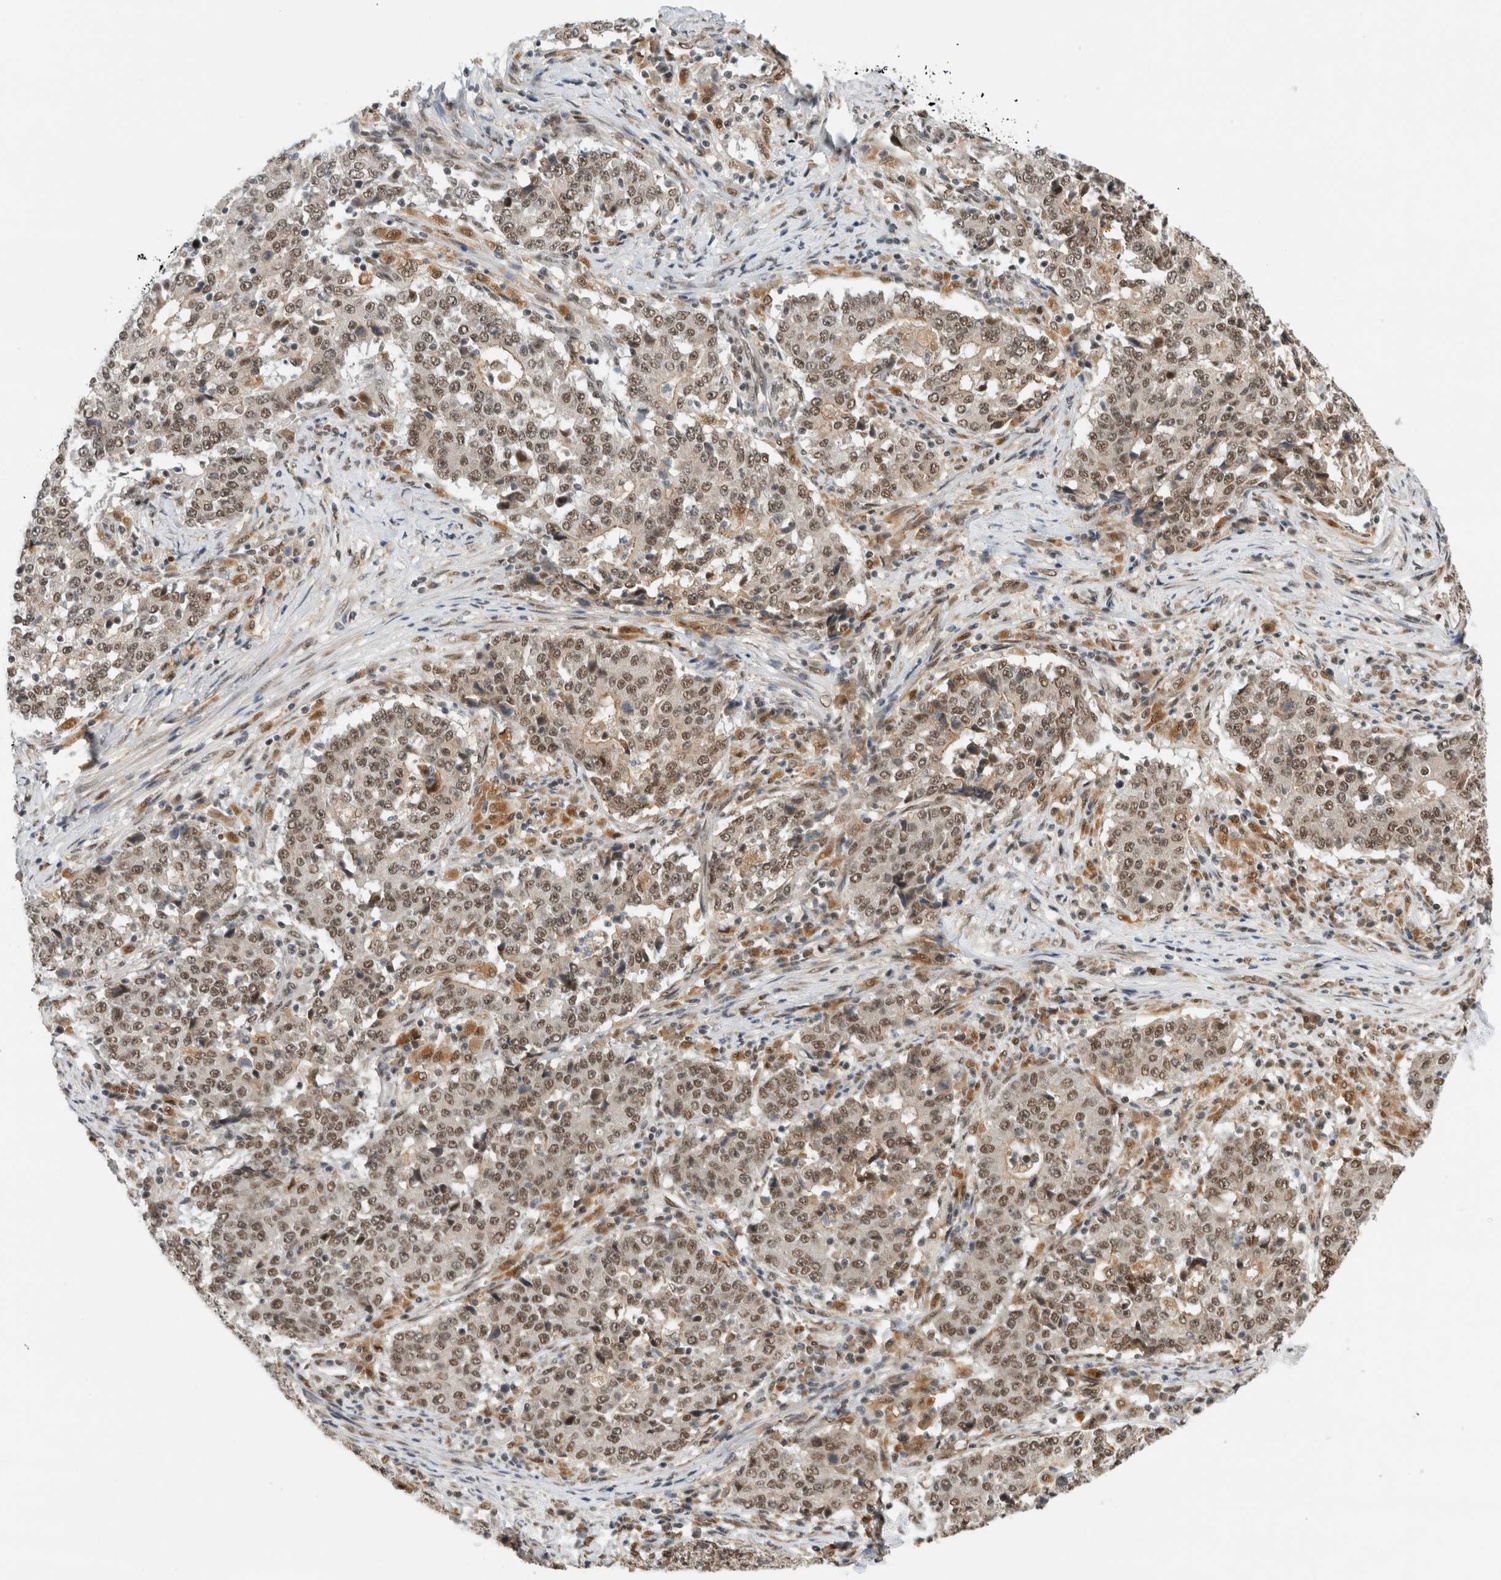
{"staining": {"intensity": "weak", "quantity": ">75%", "location": "nuclear"}, "tissue": "stomach cancer", "cell_type": "Tumor cells", "image_type": "cancer", "snomed": [{"axis": "morphology", "description": "Adenocarcinoma, NOS"}, {"axis": "topography", "description": "Stomach"}], "caption": "Weak nuclear expression for a protein is present in approximately >75% of tumor cells of stomach adenocarcinoma using IHC.", "gene": "NCAPG2", "patient": {"sex": "male", "age": 59}}